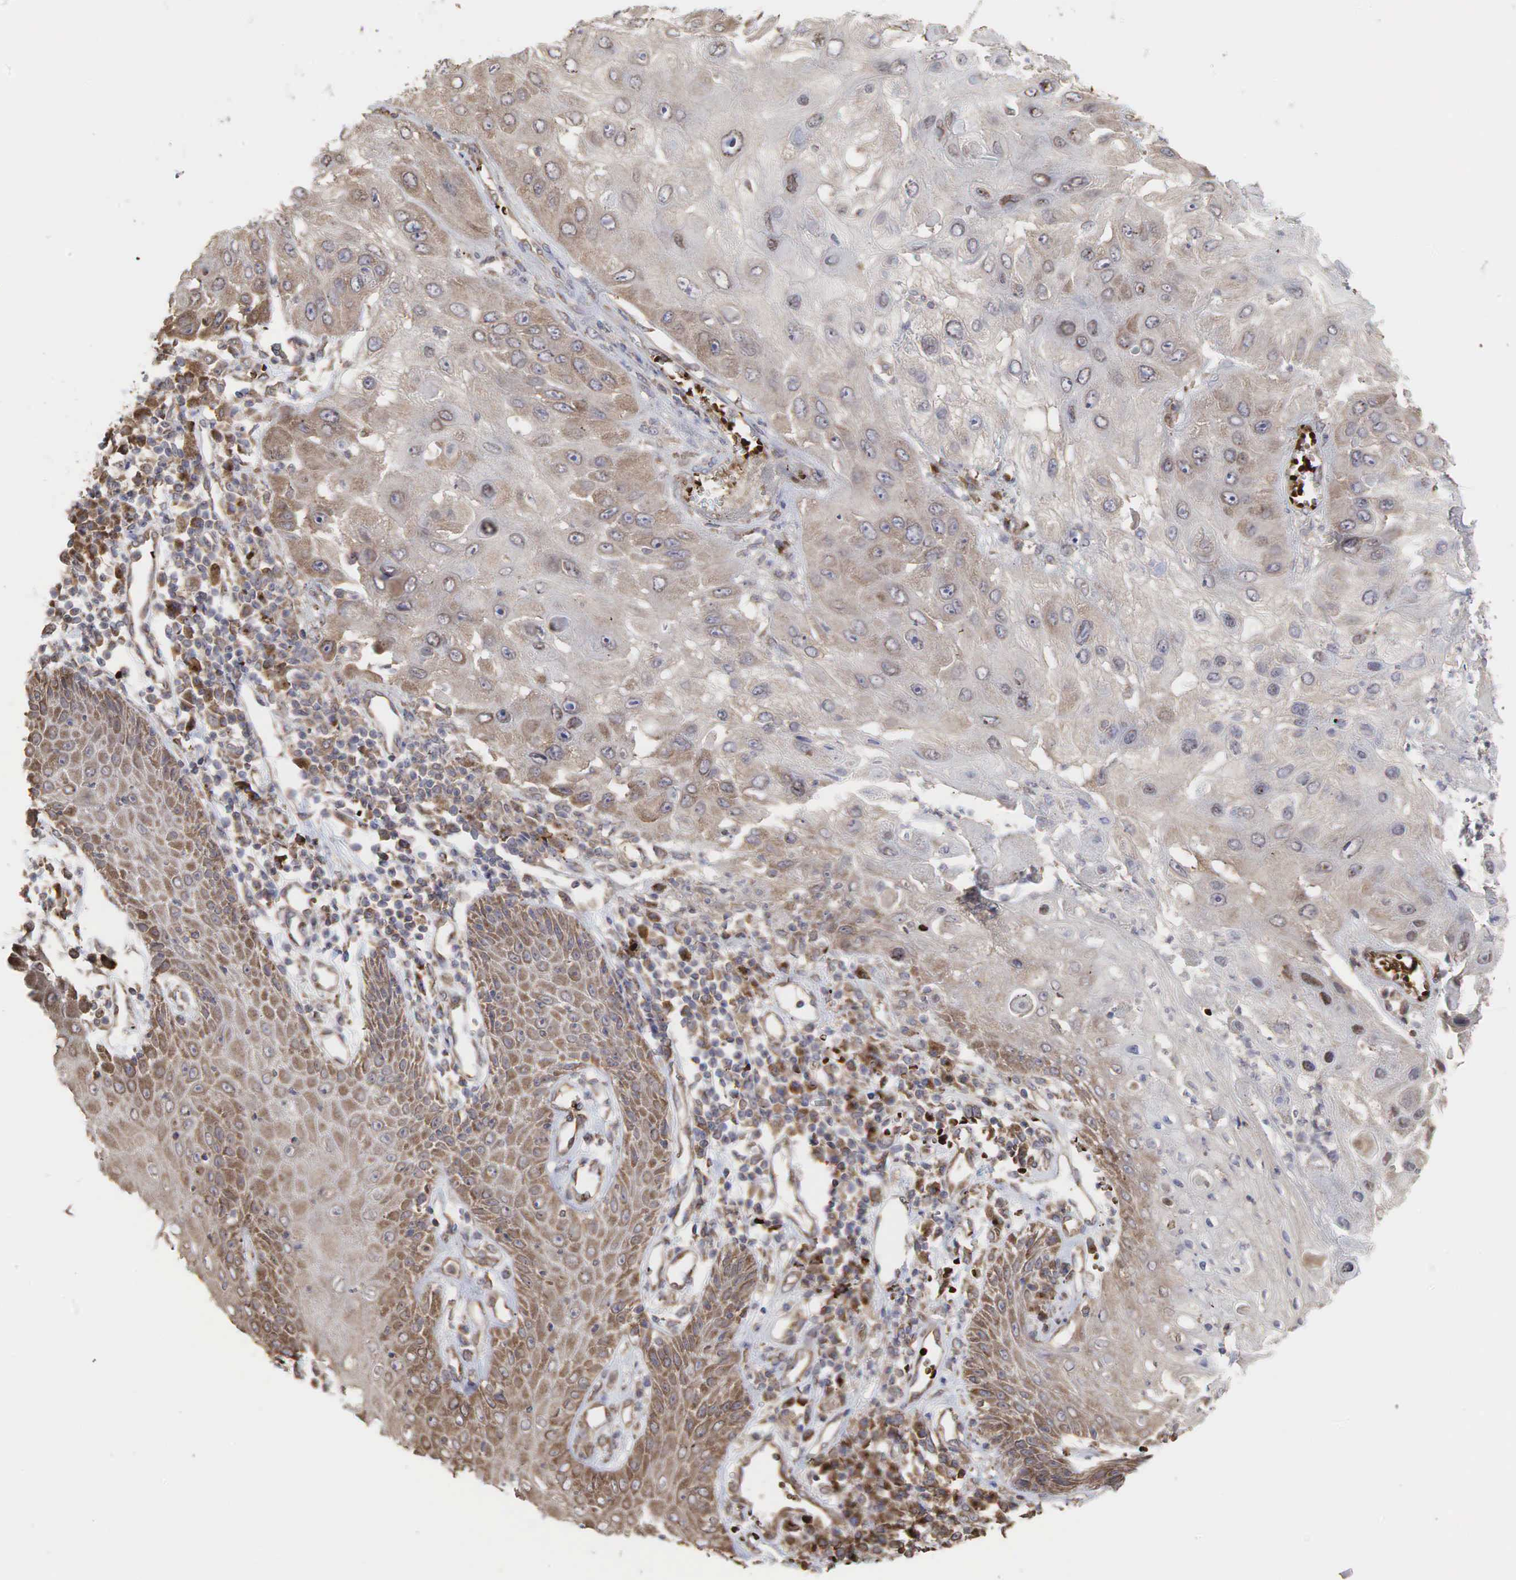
{"staining": {"intensity": "weak", "quantity": ">75%", "location": "cytoplasmic/membranous"}, "tissue": "skin cancer", "cell_type": "Tumor cells", "image_type": "cancer", "snomed": [{"axis": "morphology", "description": "Squamous cell carcinoma, NOS"}, {"axis": "topography", "description": "Skin"}, {"axis": "topography", "description": "Anal"}], "caption": "Human skin cancer stained with a protein marker shows weak staining in tumor cells.", "gene": "PABPC5", "patient": {"sex": "male", "age": 61}}